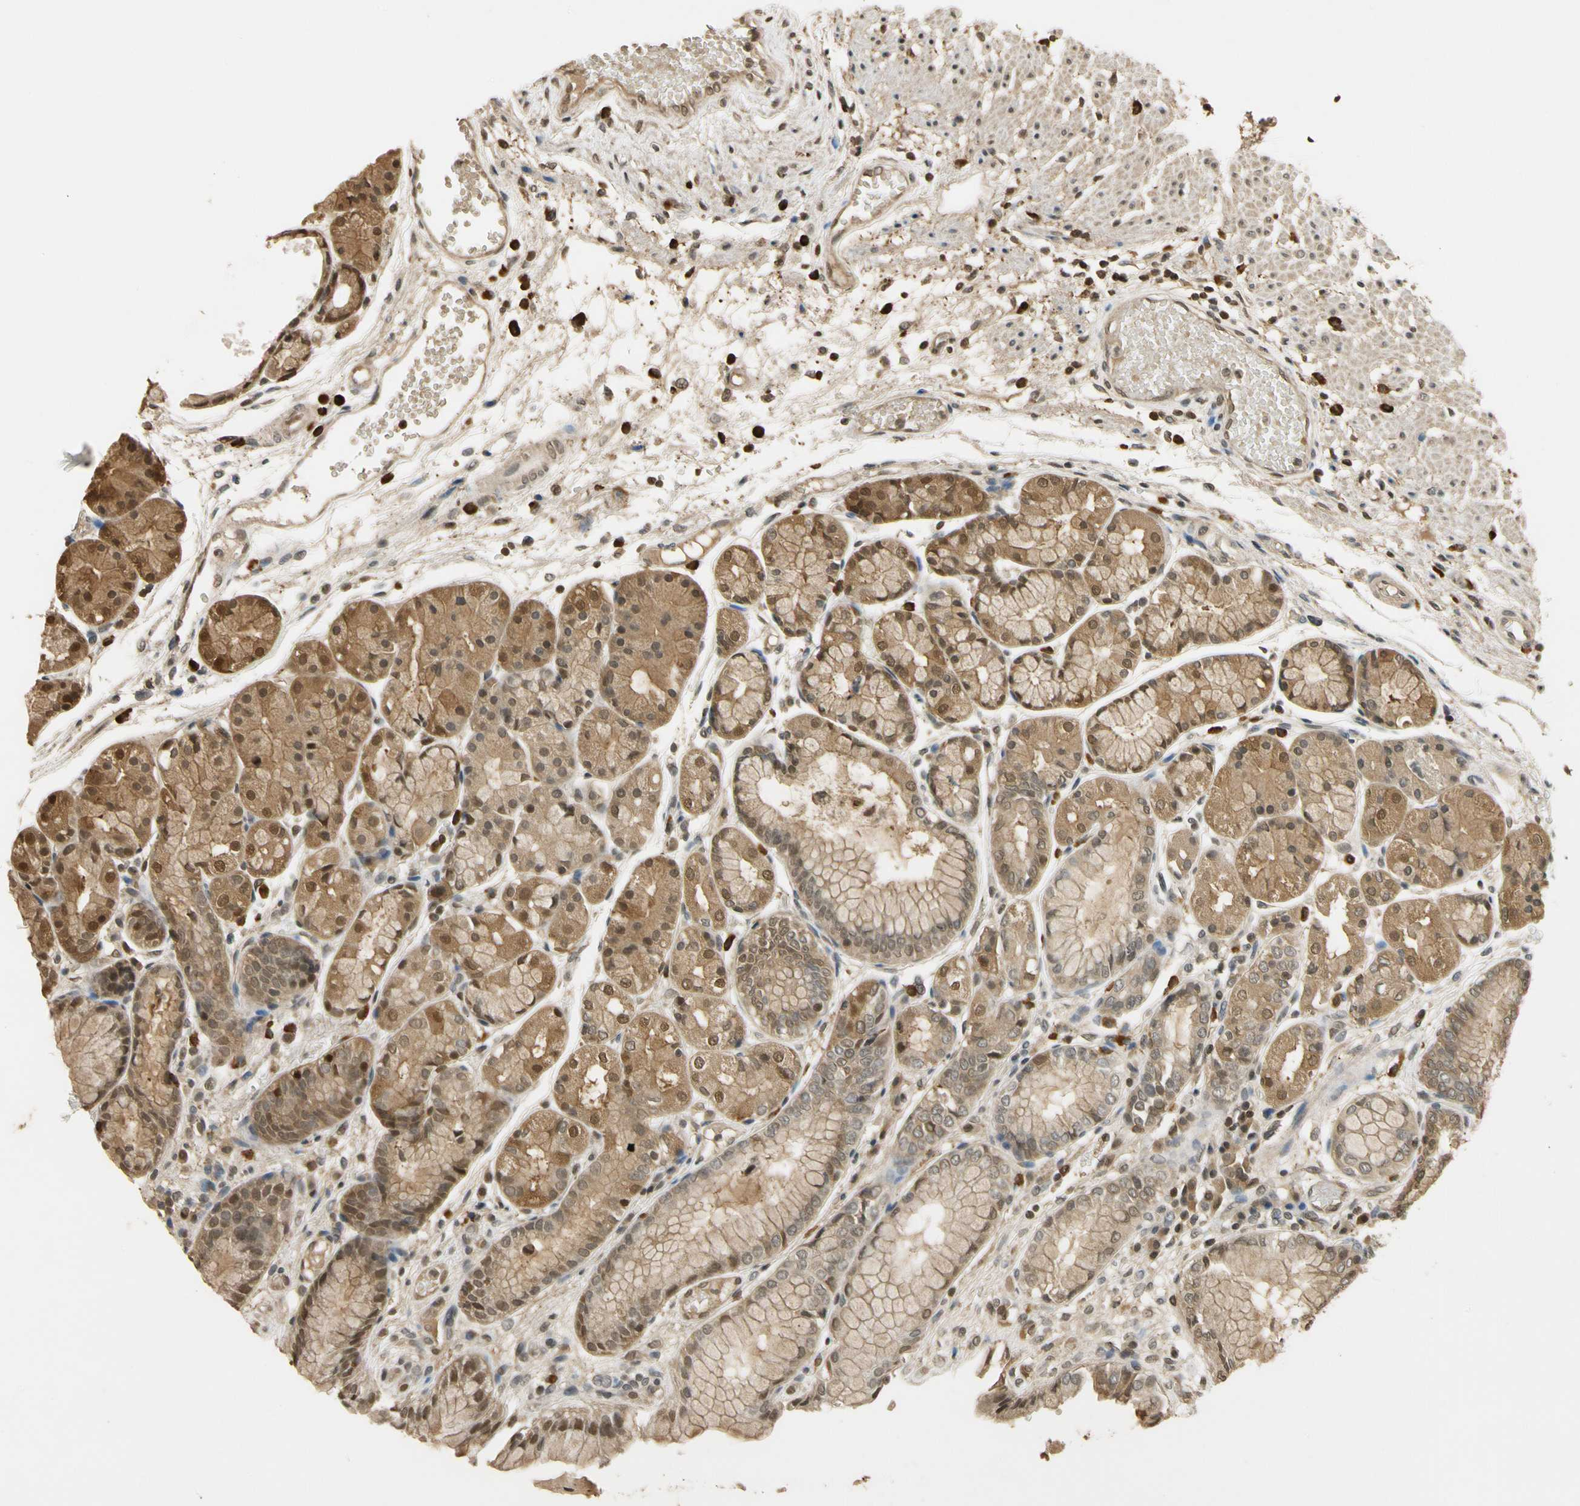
{"staining": {"intensity": "moderate", "quantity": ">75%", "location": "cytoplasmic/membranous,nuclear"}, "tissue": "stomach", "cell_type": "Glandular cells", "image_type": "normal", "snomed": [{"axis": "morphology", "description": "Normal tissue, NOS"}, {"axis": "topography", "description": "Stomach, upper"}], "caption": "About >75% of glandular cells in benign stomach demonstrate moderate cytoplasmic/membranous,nuclear protein positivity as visualized by brown immunohistochemical staining.", "gene": "SOD1", "patient": {"sex": "male", "age": 72}}